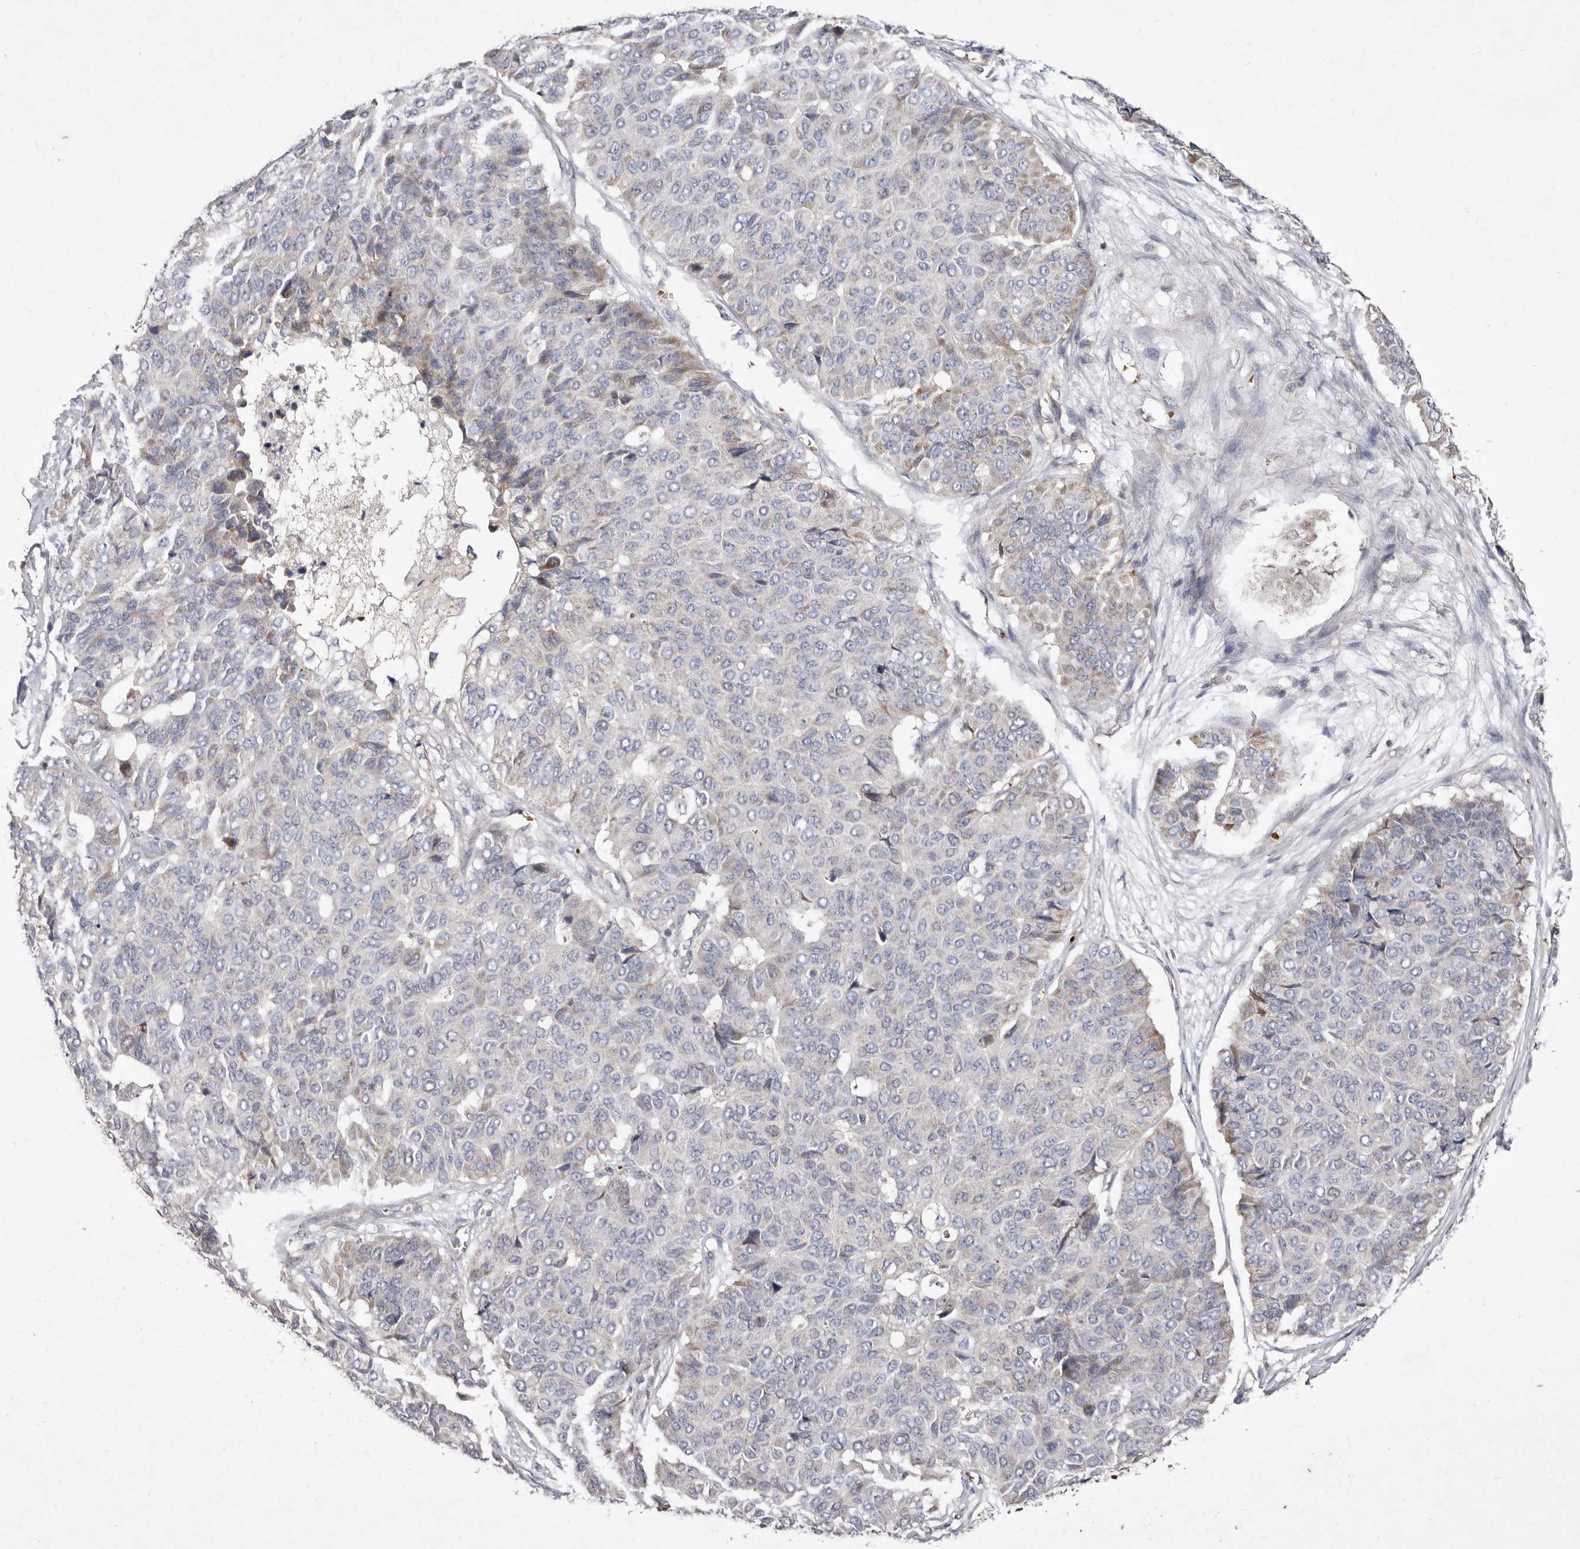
{"staining": {"intensity": "weak", "quantity": "<25%", "location": "cytoplasmic/membranous"}, "tissue": "pancreatic cancer", "cell_type": "Tumor cells", "image_type": "cancer", "snomed": [{"axis": "morphology", "description": "Adenocarcinoma, NOS"}, {"axis": "topography", "description": "Pancreas"}], "caption": "There is no significant positivity in tumor cells of pancreatic cancer (adenocarcinoma).", "gene": "SLC25A20", "patient": {"sex": "male", "age": 50}}